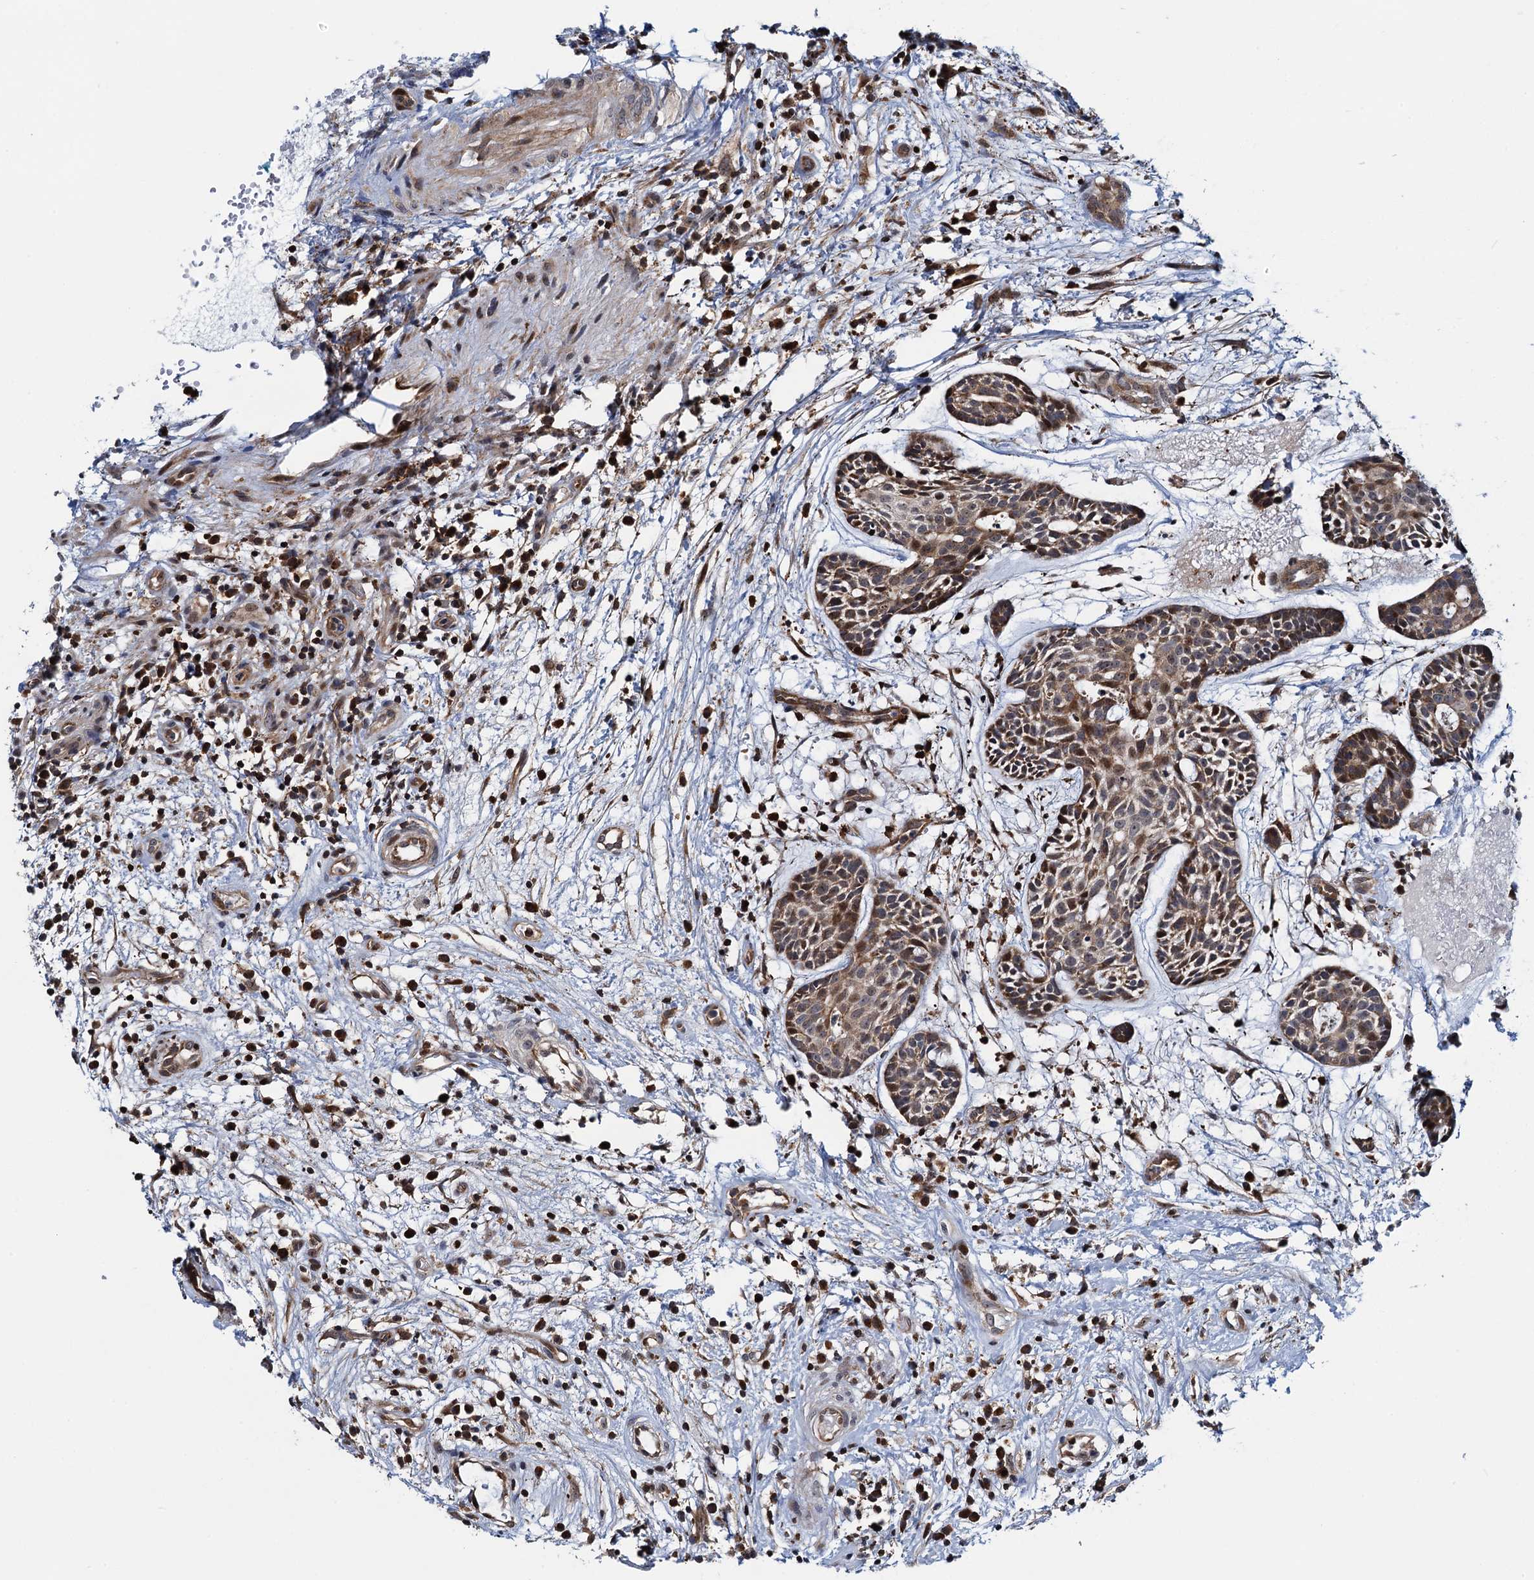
{"staining": {"intensity": "weak", "quantity": ">75%", "location": "cytoplasmic/membranous"}, "tissue": "head and neck cancer", "cell_type": "Tumor cells", "image_type": "cancer", "snomed": [{"axis": "morphology", "description": "Adenocarcinoma, NOS"}, {"axis": "topography", "description": "Subcutis"}, {"axis": "topography", "description": "Head-Neck"}], "caption": "Immunohistochemical staining of head and neck cancer (adenocarcinoma) demonstrates low levels of weak cytoplasmic/membranous positivity in approximately >75% of tumor cells.", "gene": "CCDC102A", "patient": {"sex": "female", "age": 73}}